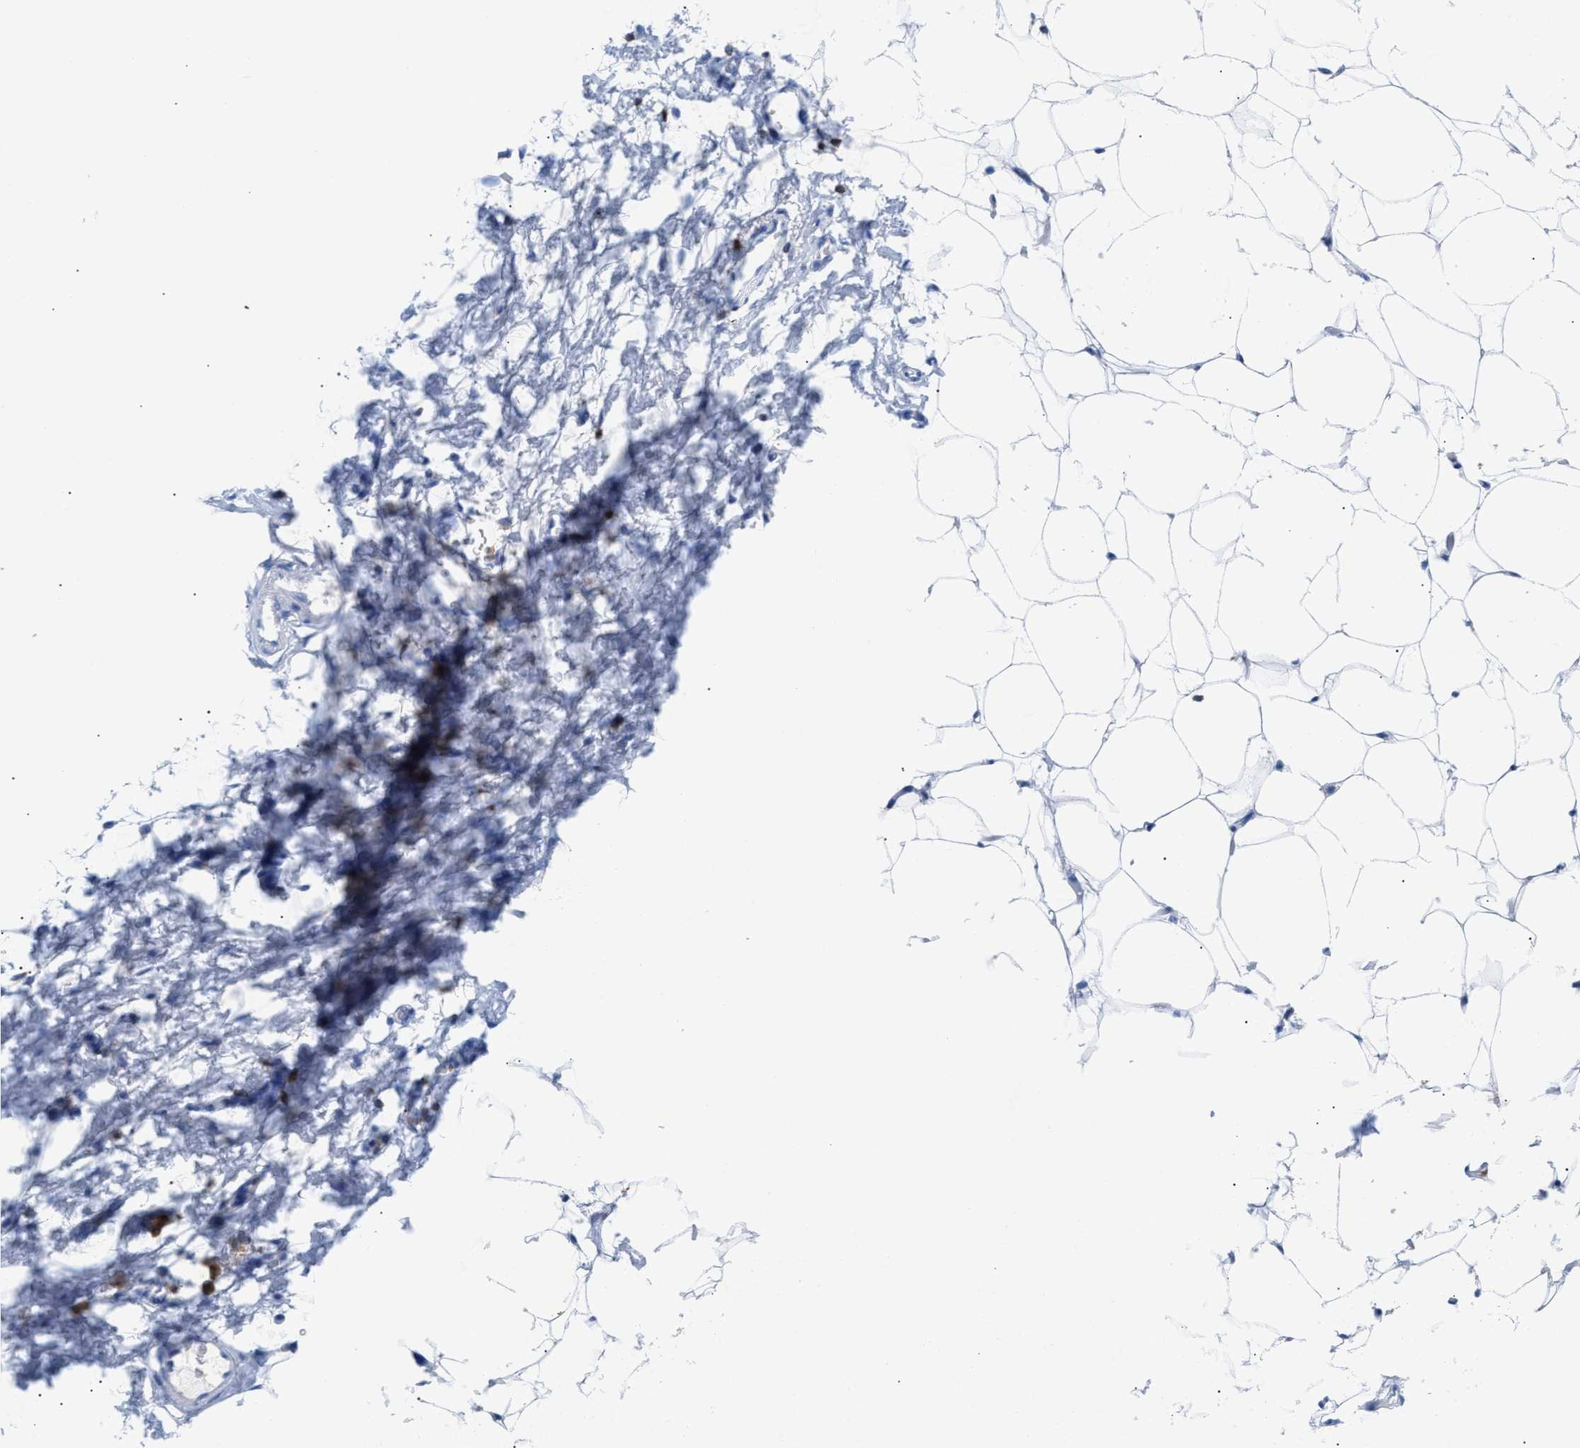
{"staining": {"intensity": "negative", "quantity": "none", "location": "none"}, "tissue": "adipose tissue", "cell_type": "Adipocytes", "image_type": "normal", "snomed": [{"axis": "morphology", "description": "Normal tissue, NOS"}, {"axis": "topography", "description": "Breast"}, {"axis": "topography", "description": "Soft tissue"}], "caption": "This is an immunohistochemistry (IHC) image of unremarkable adipose tissue. There is no expression in adipocytes.", "gene": "LCP1", "patient": {"sex": "female", "age": 75}}